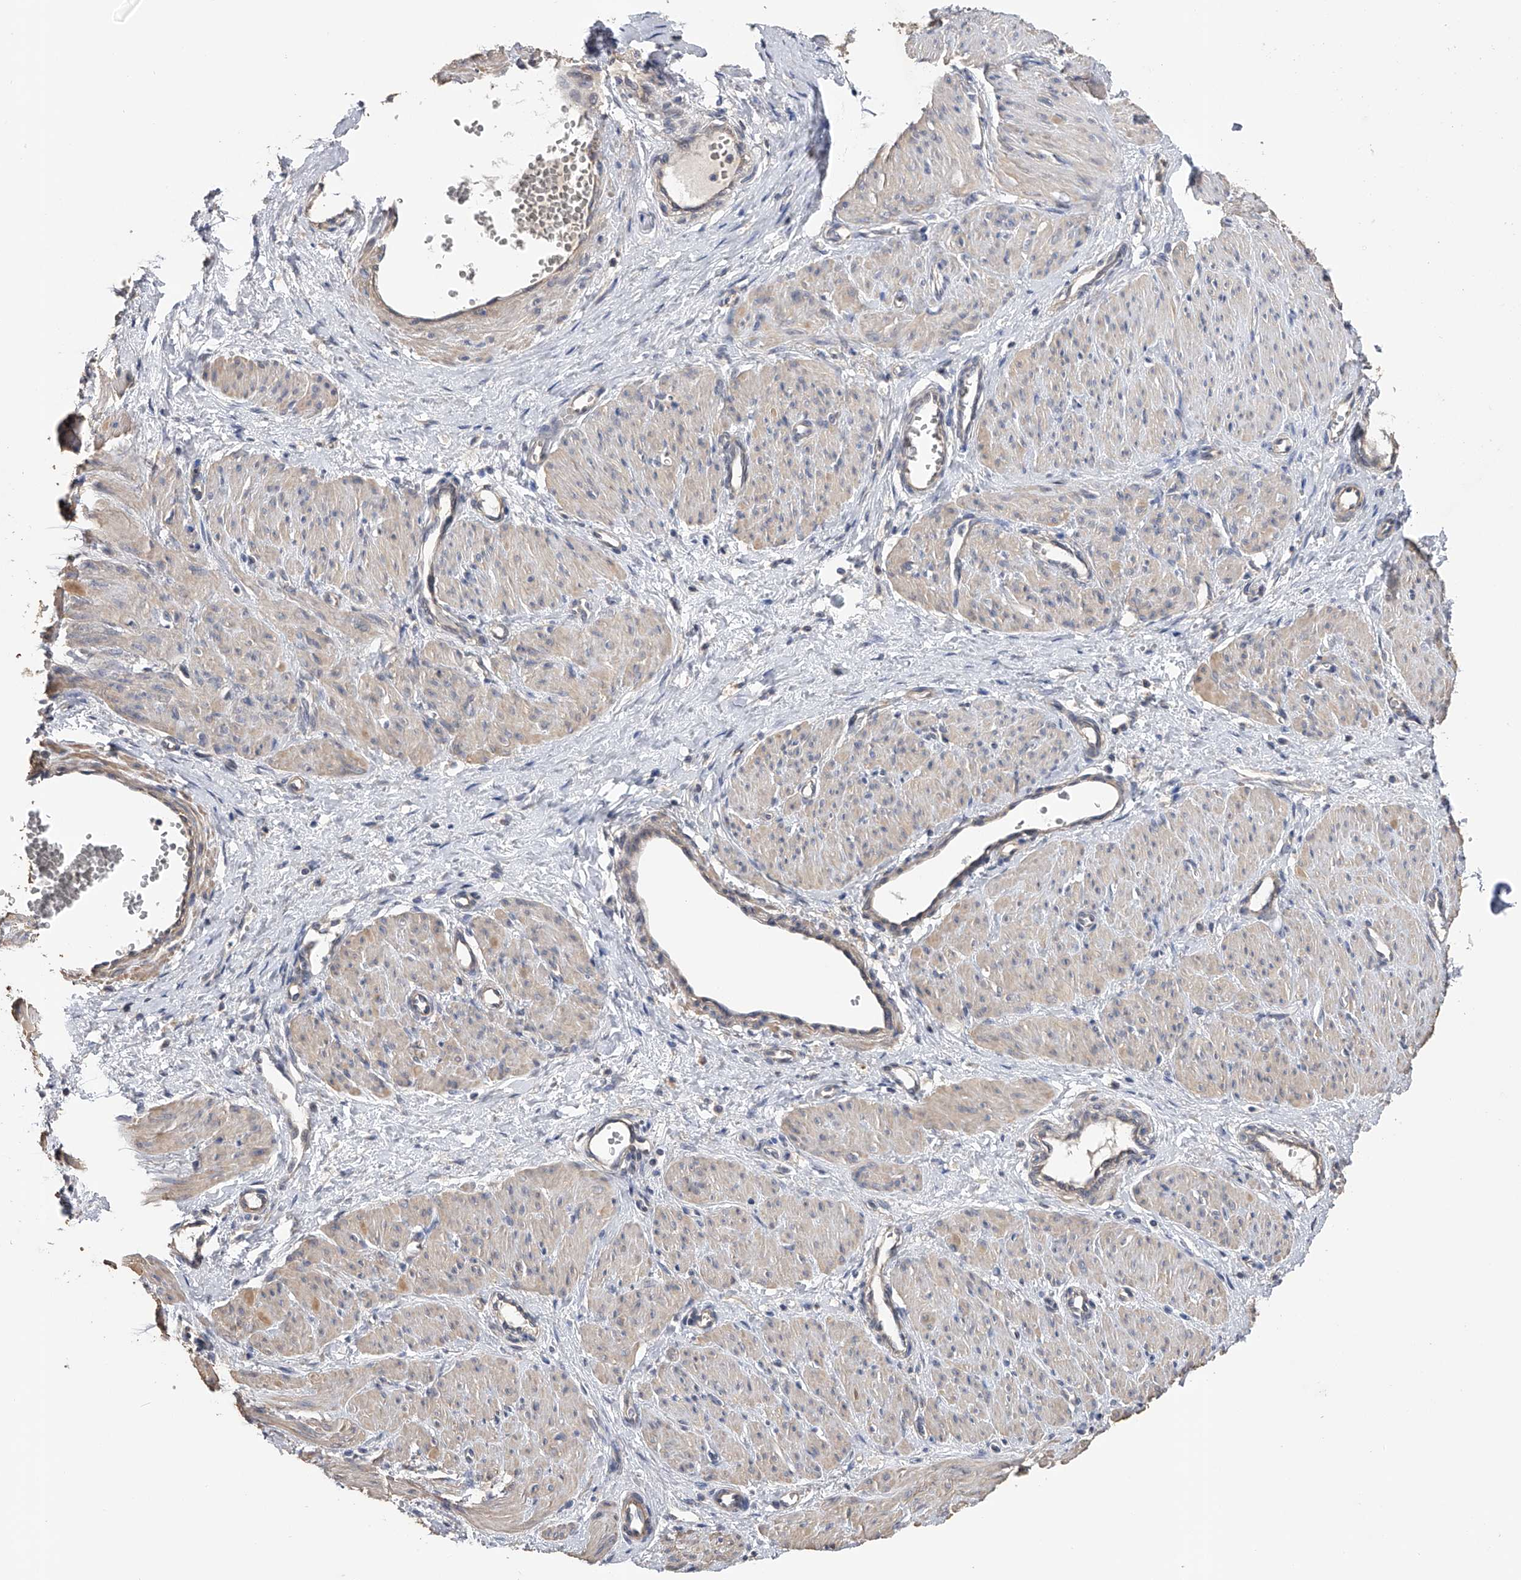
{"staining": {"intensity": "weak", "quantity": "<25%", "location": "cytoplasmic/membranous"}, "tissue": "smooth muscle", "cell_type": "Smooth muscle cells", "image_type": "normal", "snomed": [{"axis": "morphology", "description": "Normal tissue, NOS"}, {"axis": "topography", "description": "Endometrium"}], "caption": "A high-resolution image shows immunohistochemistry (IHC) staining of benign smooth muscle, which exhibits no significant positivity in smooth muscle cells. (DAB (3,3'-diaminobenzidine) immunohistochemistry with hematoxylin counter stain).", "gene": "CFAP298", "patient": {"sex": "female", "age": 33}}